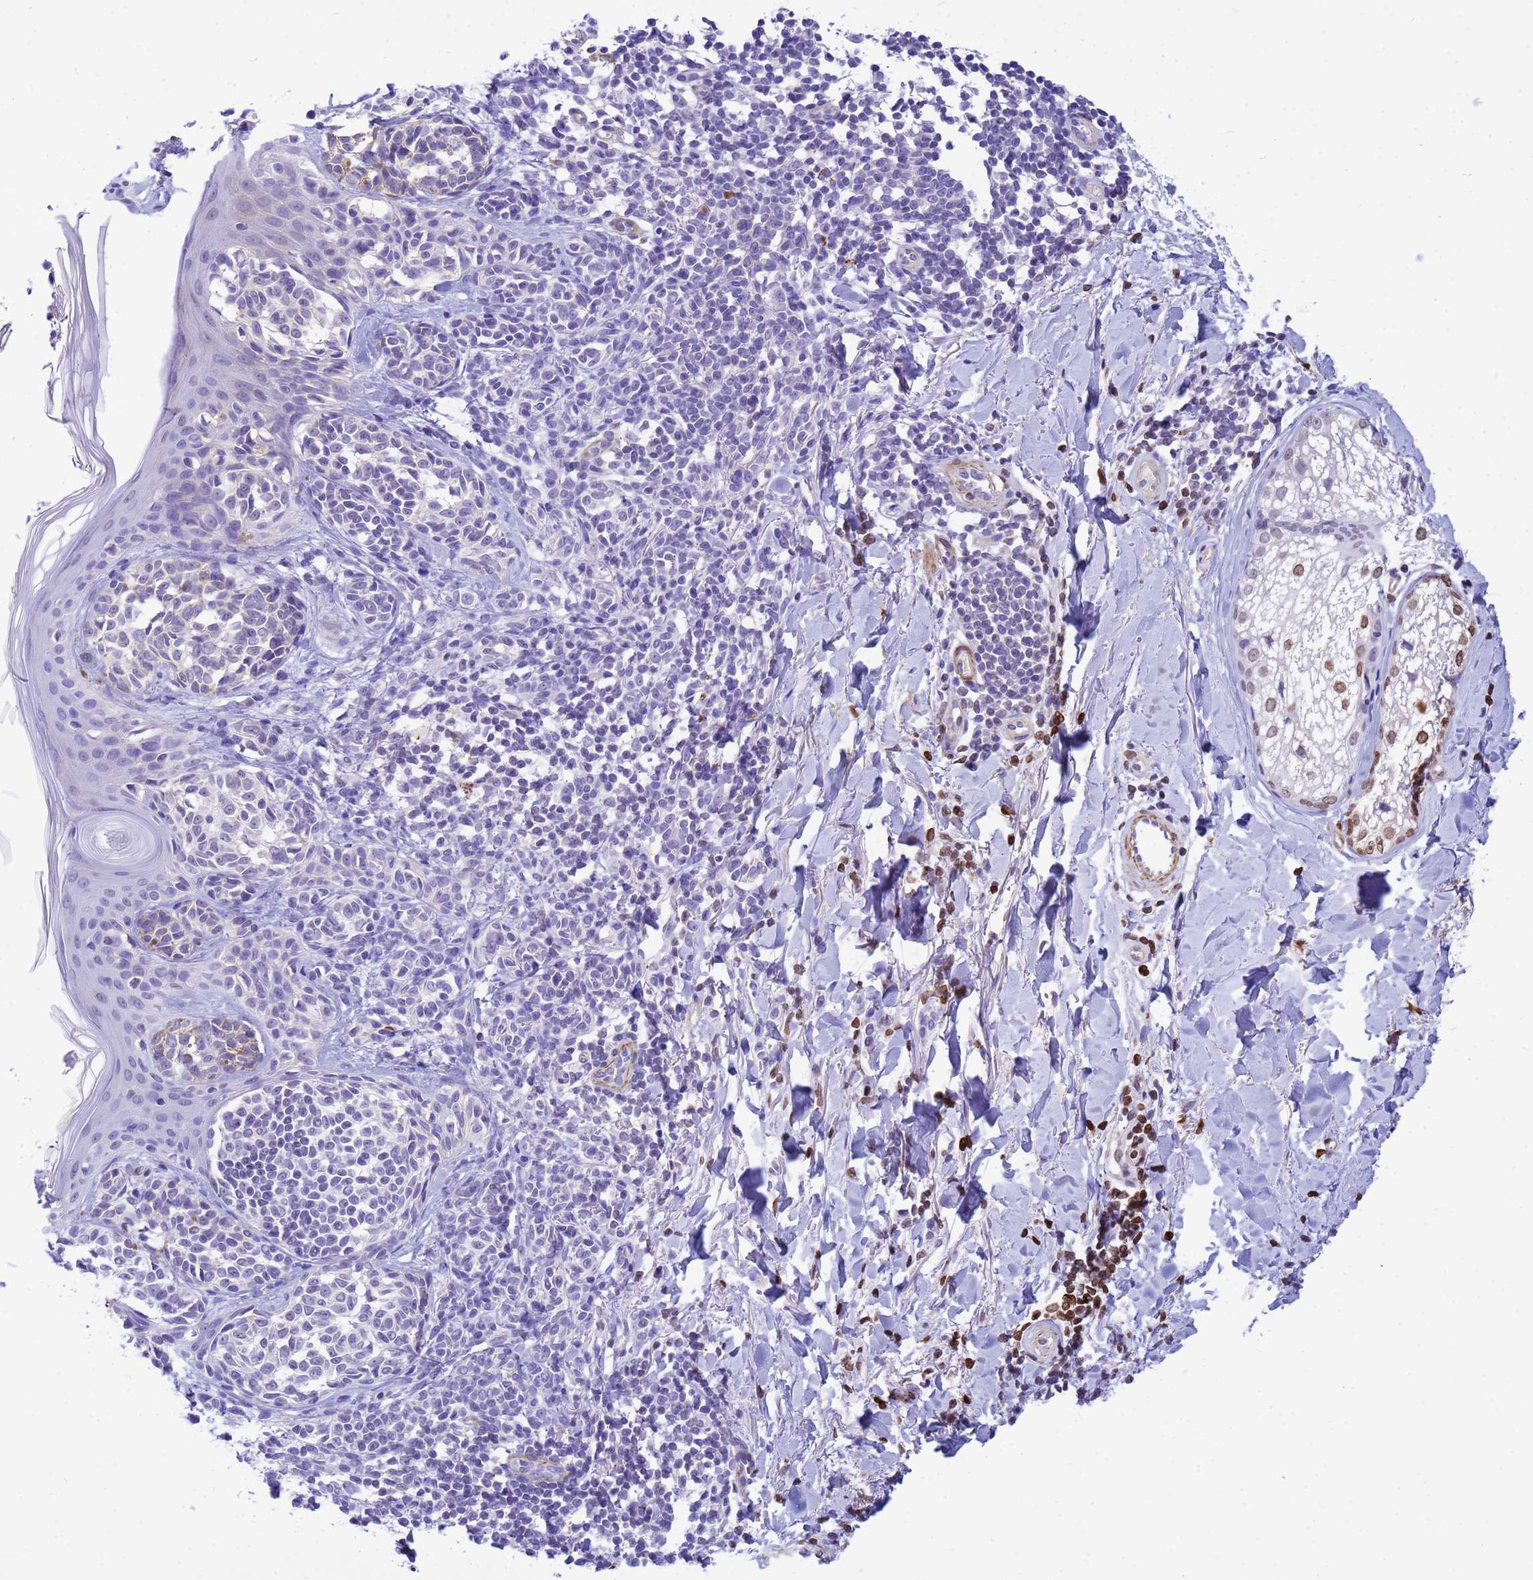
{"staining": {"intensity": "negative", "quantity": "none", "location": "none"}, "tissue": "melanoma", "cell_type": "Tumor cells", "image_type": "cancer", "snomed": [{"axis": "morphology", "description": "Malignant melanoma, NOS"}, {"axis": "topography", "description": "Skin of upper extremity"}], "caption": "Tumor cells are negative for protein expression in human melanoma.", "gene": "ORM1", "patient": {"sex": "male", "age": 40}}